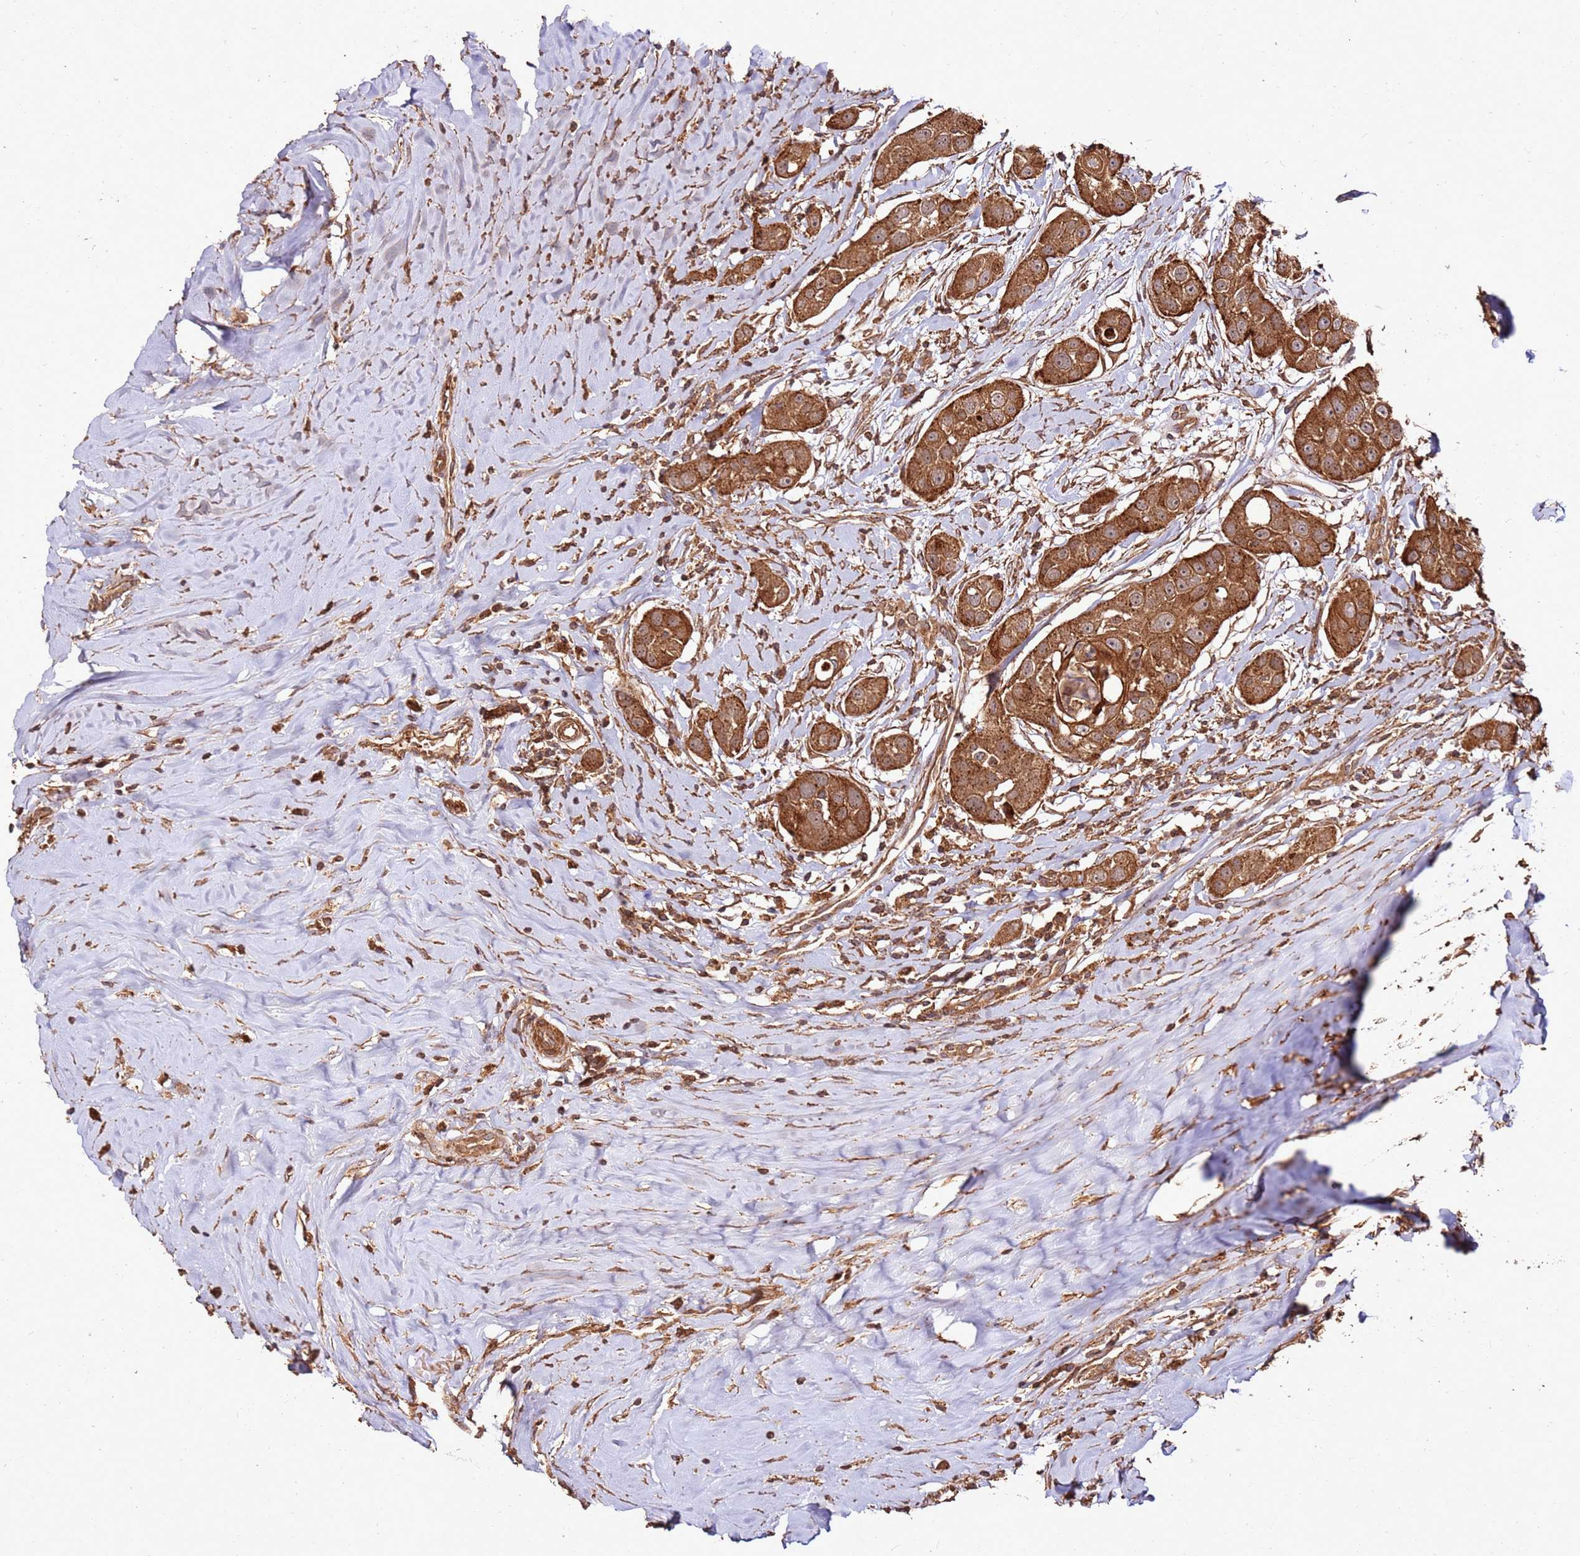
{"staining": {"intensity": "strong", "quantity": ">75%", "location": "cytoplasmic/membranous"}, "tissue": "head and neck cancer", "cell_type": "Tumor cells", "image_type": "cancer", "snomed": [{"axis": "morphology", "description": "Normal tissue, NOS"}, {"axis": "morphology", "description": "Squamous cell carcinoma, NOS"}, {"axis": "topography", "description": "Skeletal muscle"}, {"axis": "topography", "description": "Head-Neck"}], "caption": "Head and neck cancer stained with a protein marker displays strong staining in tumor cells.", "gene": "FAM186A", "patient": {"sex": "male", "age": 51}}